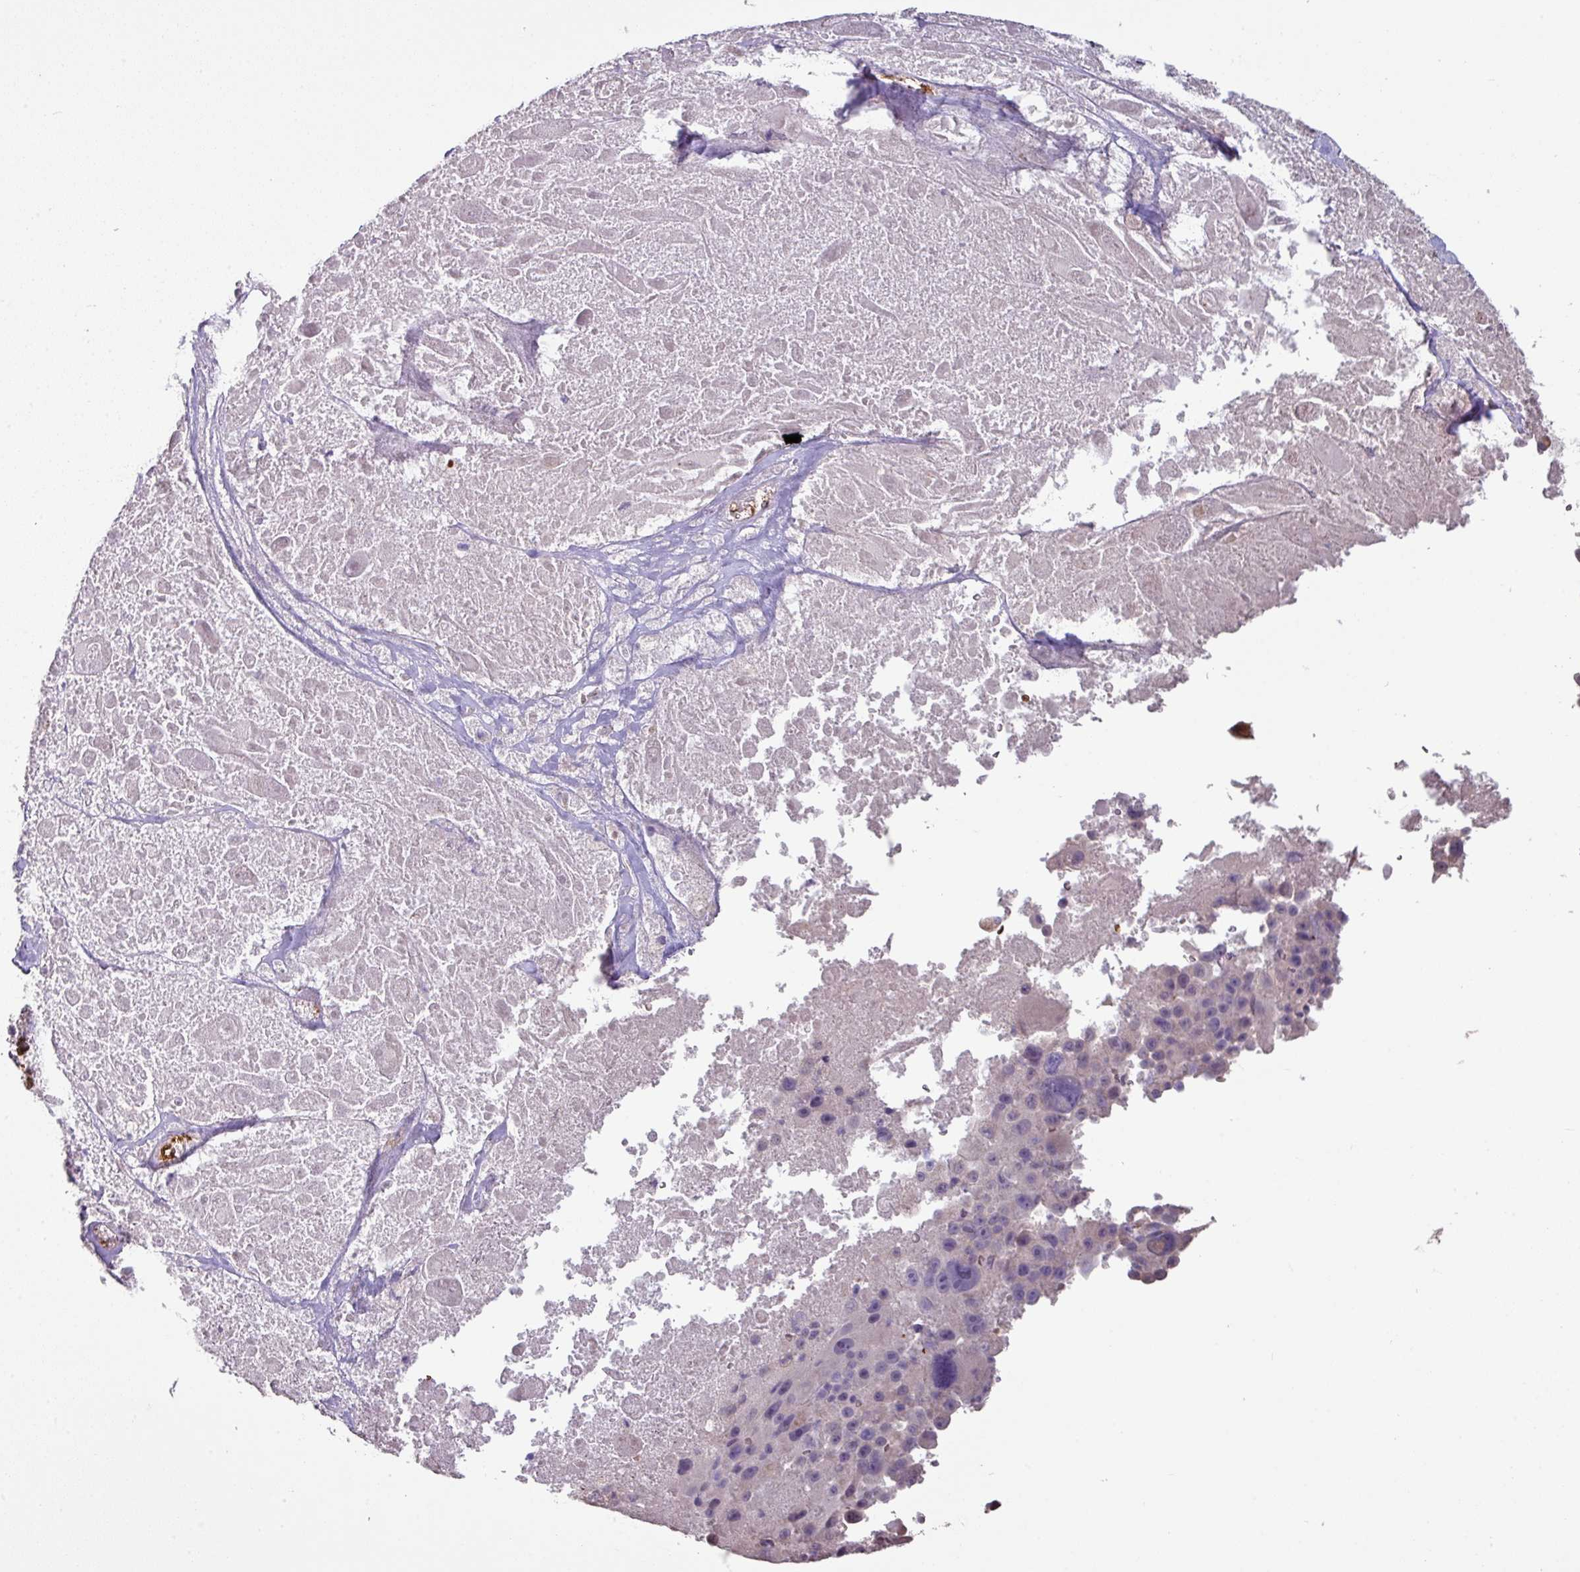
{"staining": {"intensity": "negative", "quantity": "none", "location": "none"}, "tissue": "melanoma", "cell_type": "Tumor cells", "image_type": "cancer", "snomed": [{"axis": "morphology", "description": "Malignant melanoma, Metastatic site"}, {"axis": "topography", "description": "Lymph node"}], "caption": "DAB immunohistochemical staining of melanoma exhibits no significant positivity in tumor cells.", "gene": "NHSL2", "patient": {"sex": "male", "age": 62}}